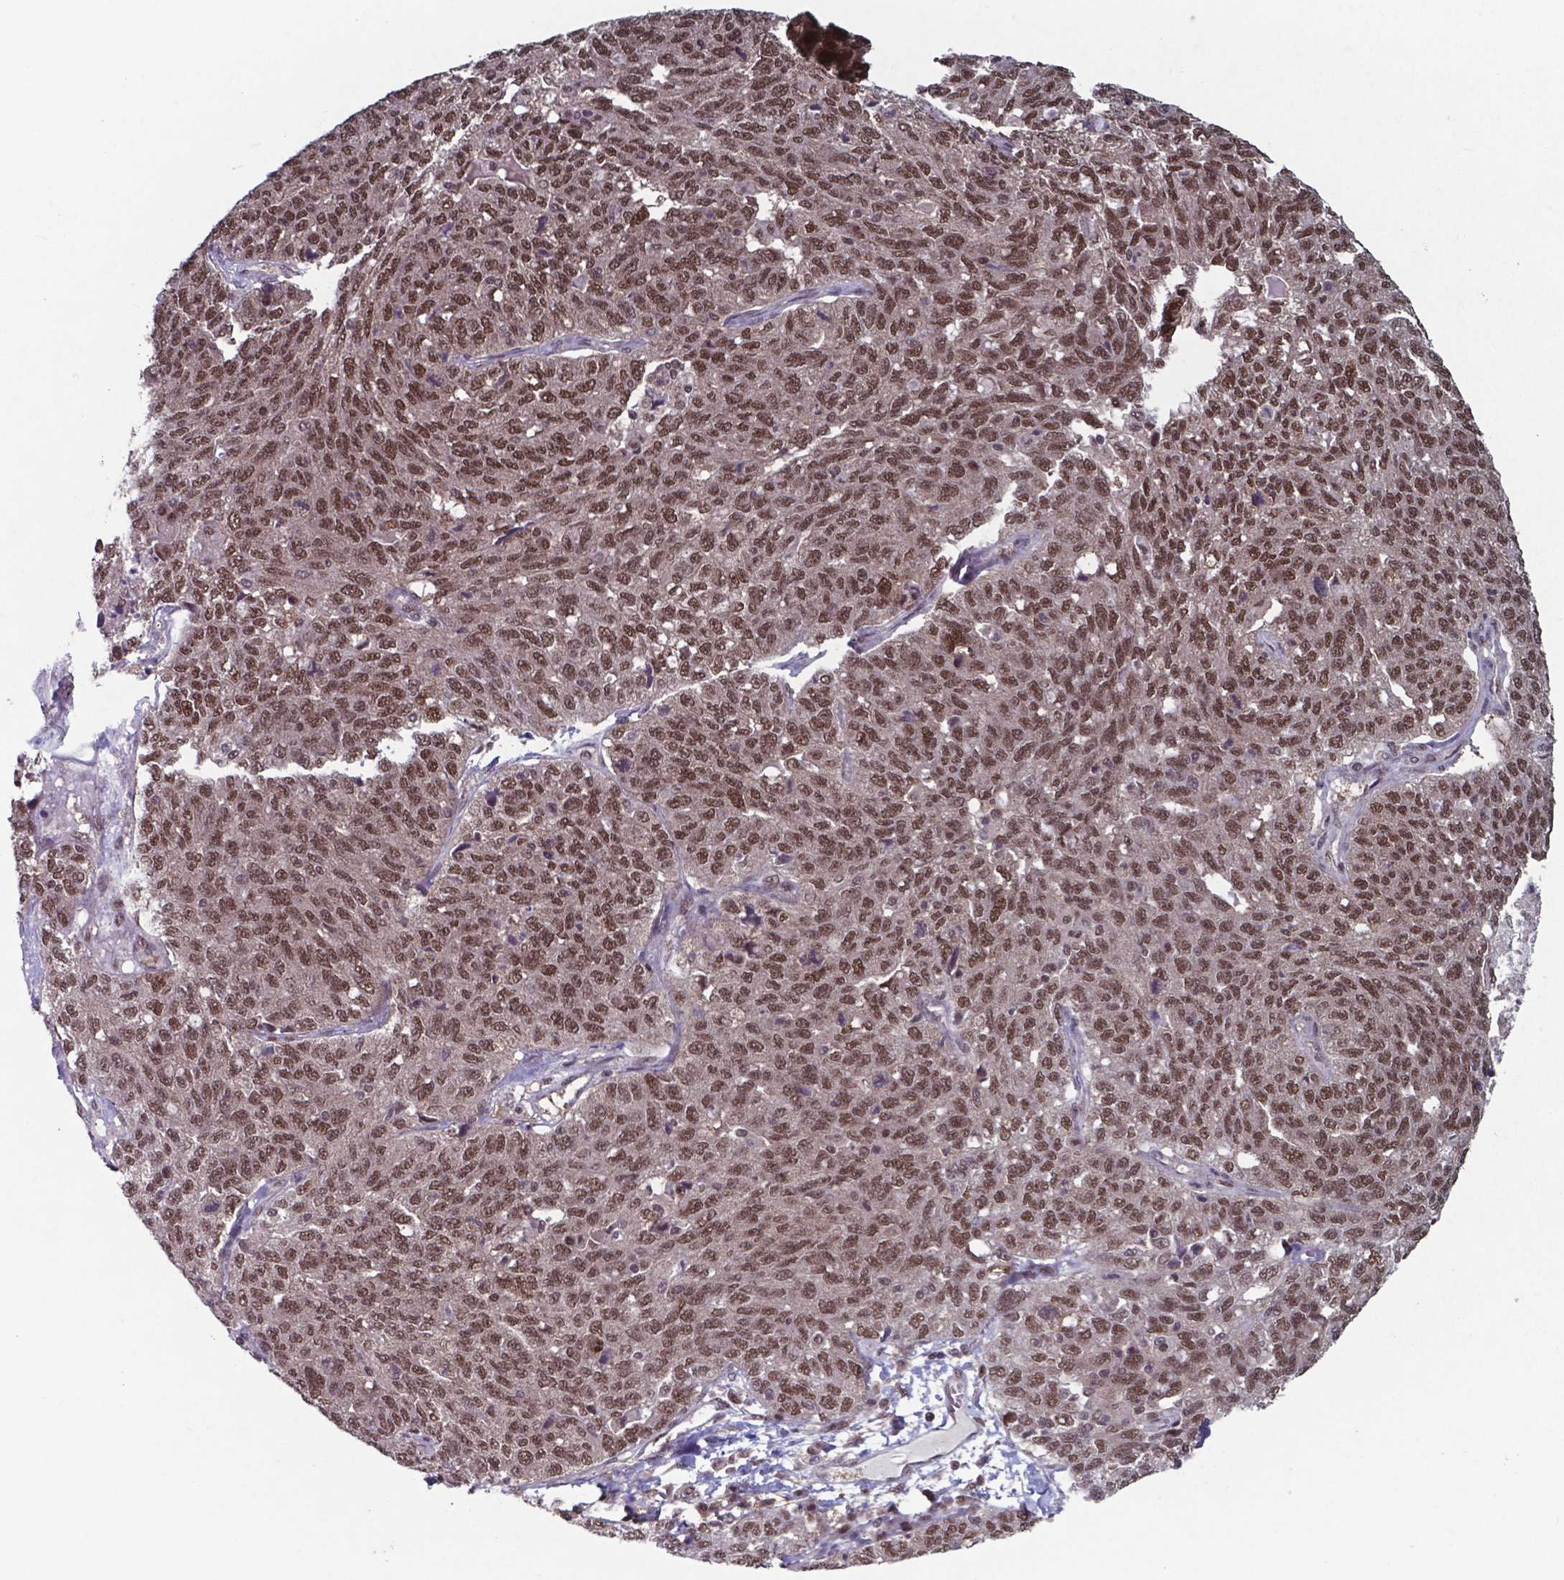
{"staining": {"intensity": "moderate", "quantity": ">75%", "location": "nuclear"}, "tissue": "ovarian cancer", "cell_type": "Tumor cells", "image_type": "cancer", "snomed": [{"axis": "morphology", "description": "Cystadenocarcinoma, serous, NOS"}, {"axis": "topography", "description": "Ovary"}], "caption": "Ovarian serous cystadenocarcinoma stained with a protein marker shows moderate staining in tumor cells.", "gene": "UBA1", "patient": {"sex": "female", "age": 71}}